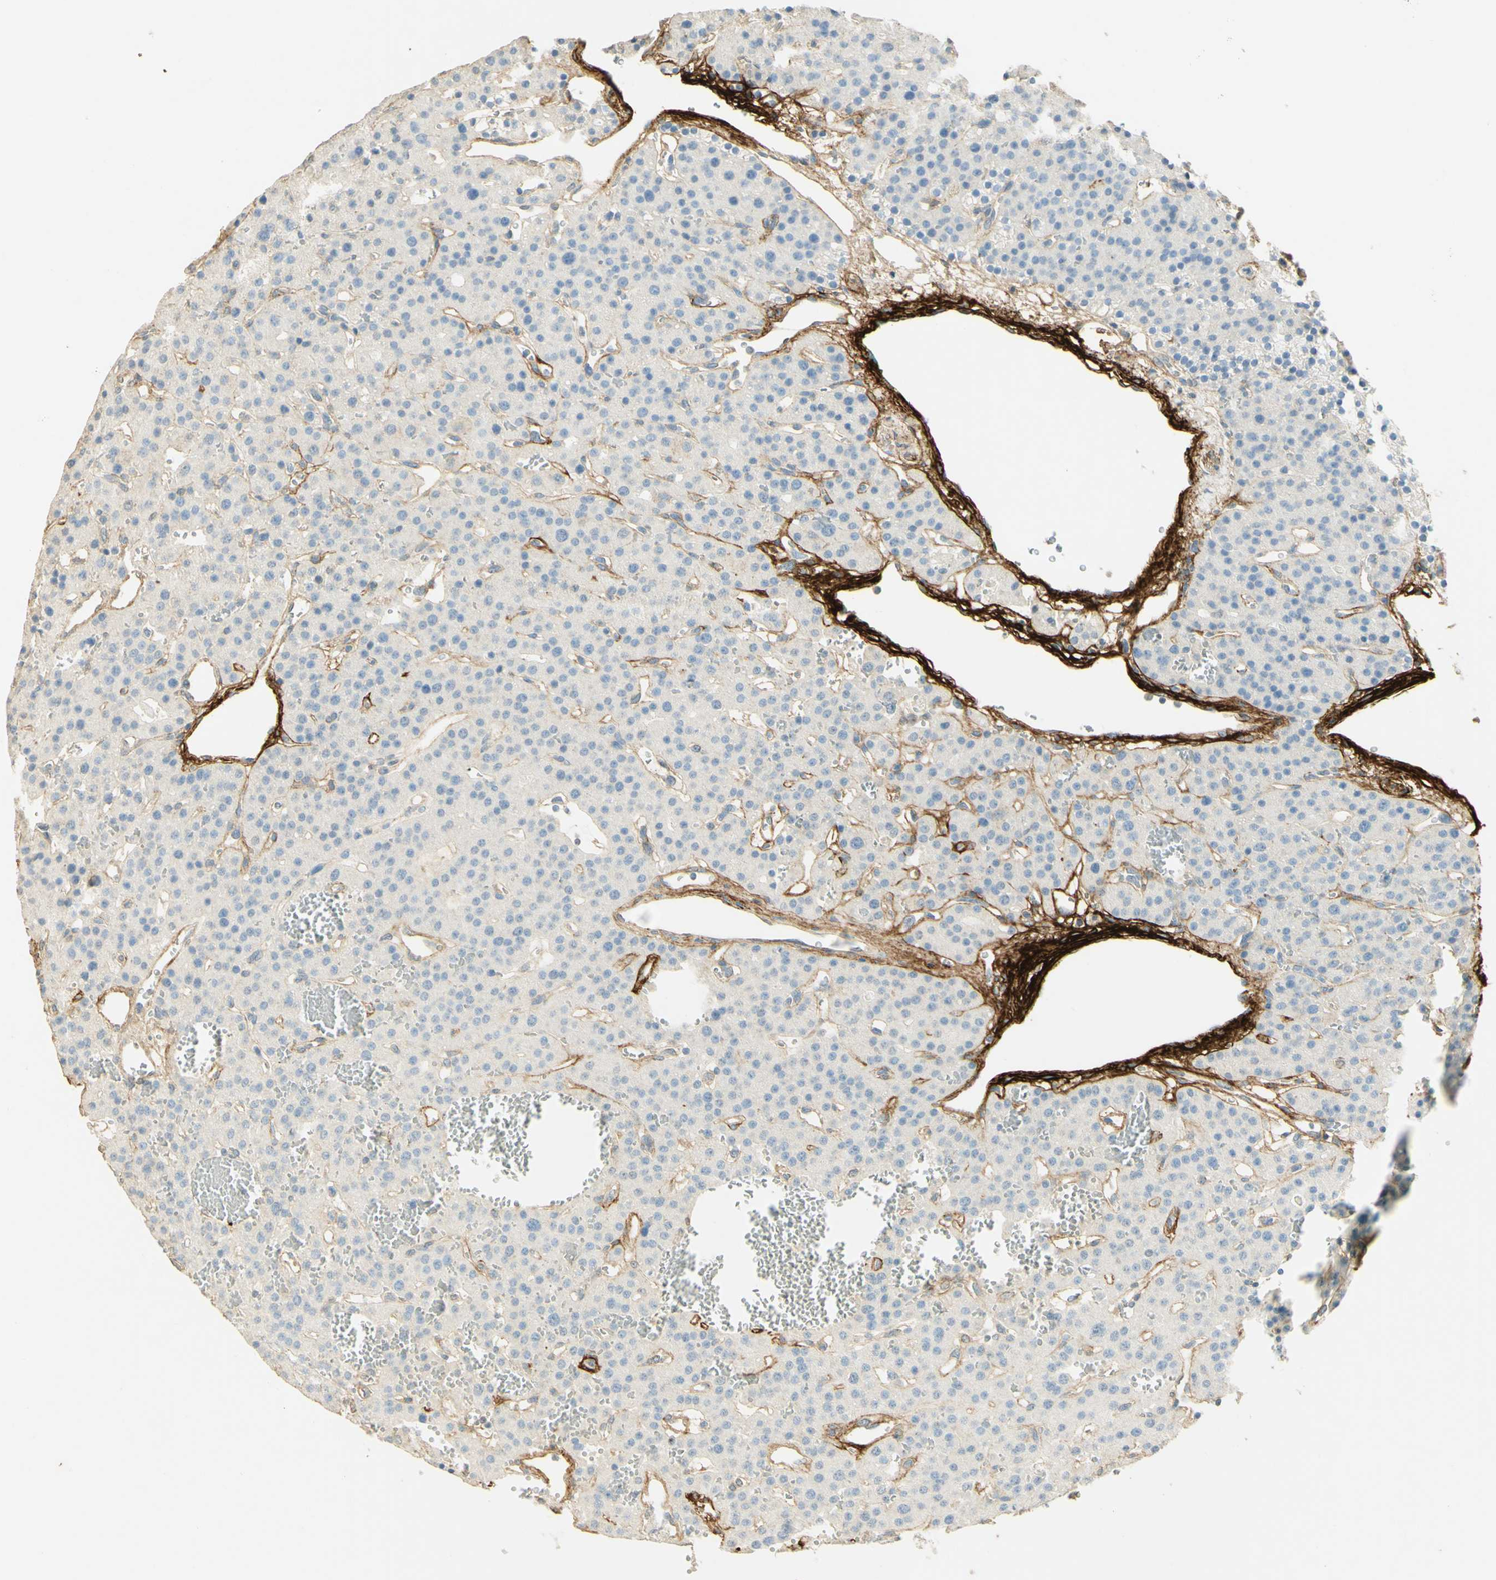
{"staining": {"intensity": "strong", "quantity": "<25%", "location": "cytoplasmic/membranous"}, "tissue": "parathyroid gland", "cell_type": "Glandular cells", "image_type": "normal", "snomed": [{"axis": "morphology", "description": "Normal tissue, NOS"}, {"axis": "morphology", "description": "Adenoma, NOS"}, {"axis": "topography", "description": "Parathyroid gland"}], "caption": "A photomicrograph of human parathyroid gland stained for a protein reveals strong cytoplasmic/membranous brown staining in glandular cells.", "gene": "TNN", "patient": {"sex": "female", "age": 81}}